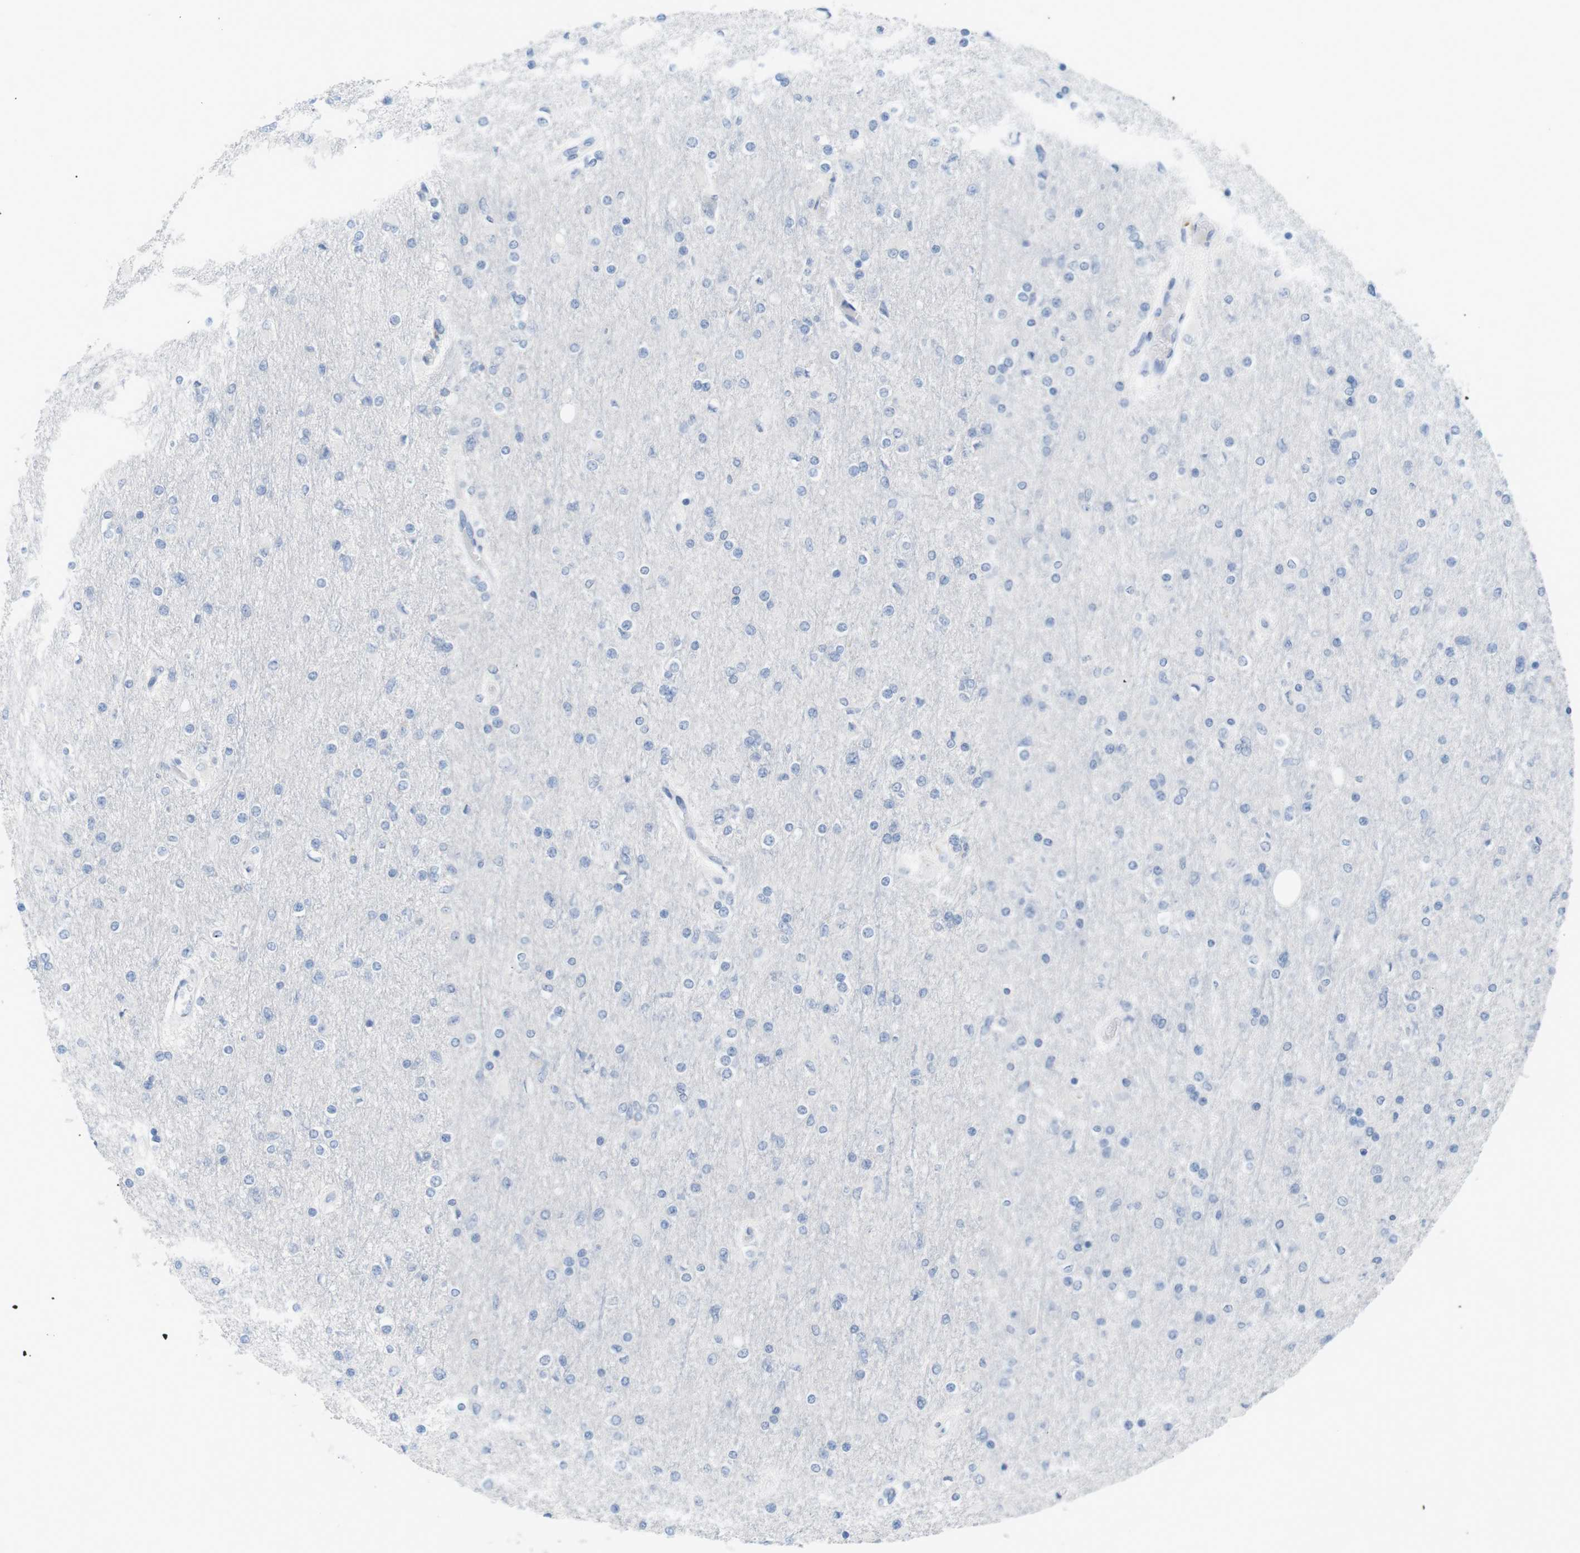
{"staining": {"intensity": "negative", "quantity": "none", "location": "none"}, "tissue": "glioma", "cell_type": "Tumor cells", "image_type": "cancer", "snomed": [{"axis": "morphology", "description": "Glioma, malignant, High grade"}, {"axis": "topography", "description": "Cerebral cortex"}], "caption": "This is a photomicrograph of immunohistochemistry (IHC) staining of malignant high-grade glioma, which shows no expression in tumor cells.", "gene": "HBG2", "patient": {"sex": "female", "age": 36}}